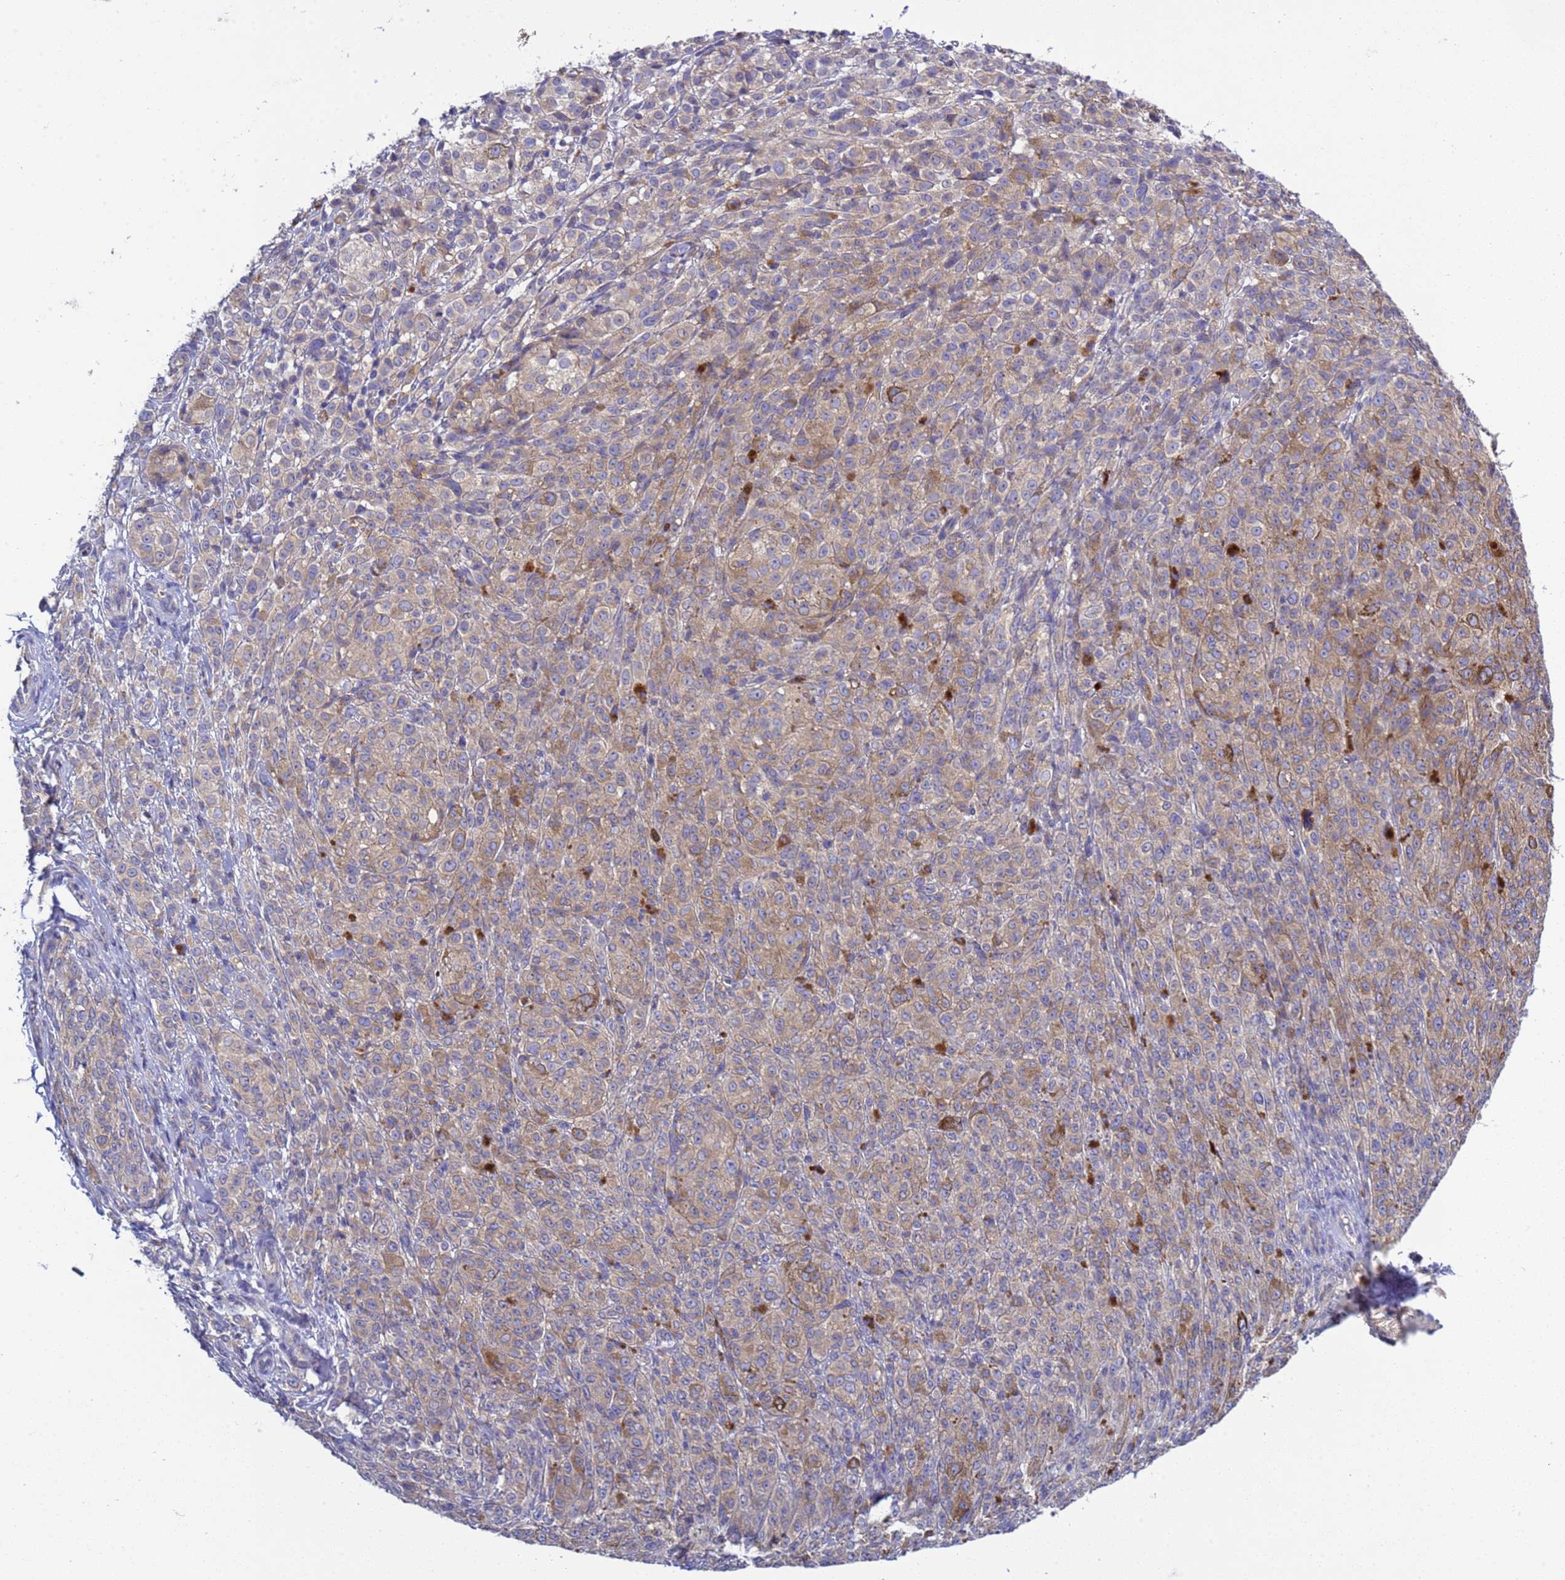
{"staining": {"intensity": "negative", "quantity": "none", "location": "none"}, "tissue": "melanoma", "cell_type": "Tumor cells", "image_type": "cancer", "snomed": [{"axis": "morphology", "description": "Malignant melanoma, NOS"}, {"axis": "topography", "description": "Skin"}], "caption": "There is no significant expression in tumor cells of melanoma. Nuclei are stained in blue.", "gene": "RC3H2", "patient": {"sex": "female", "age": 52}}